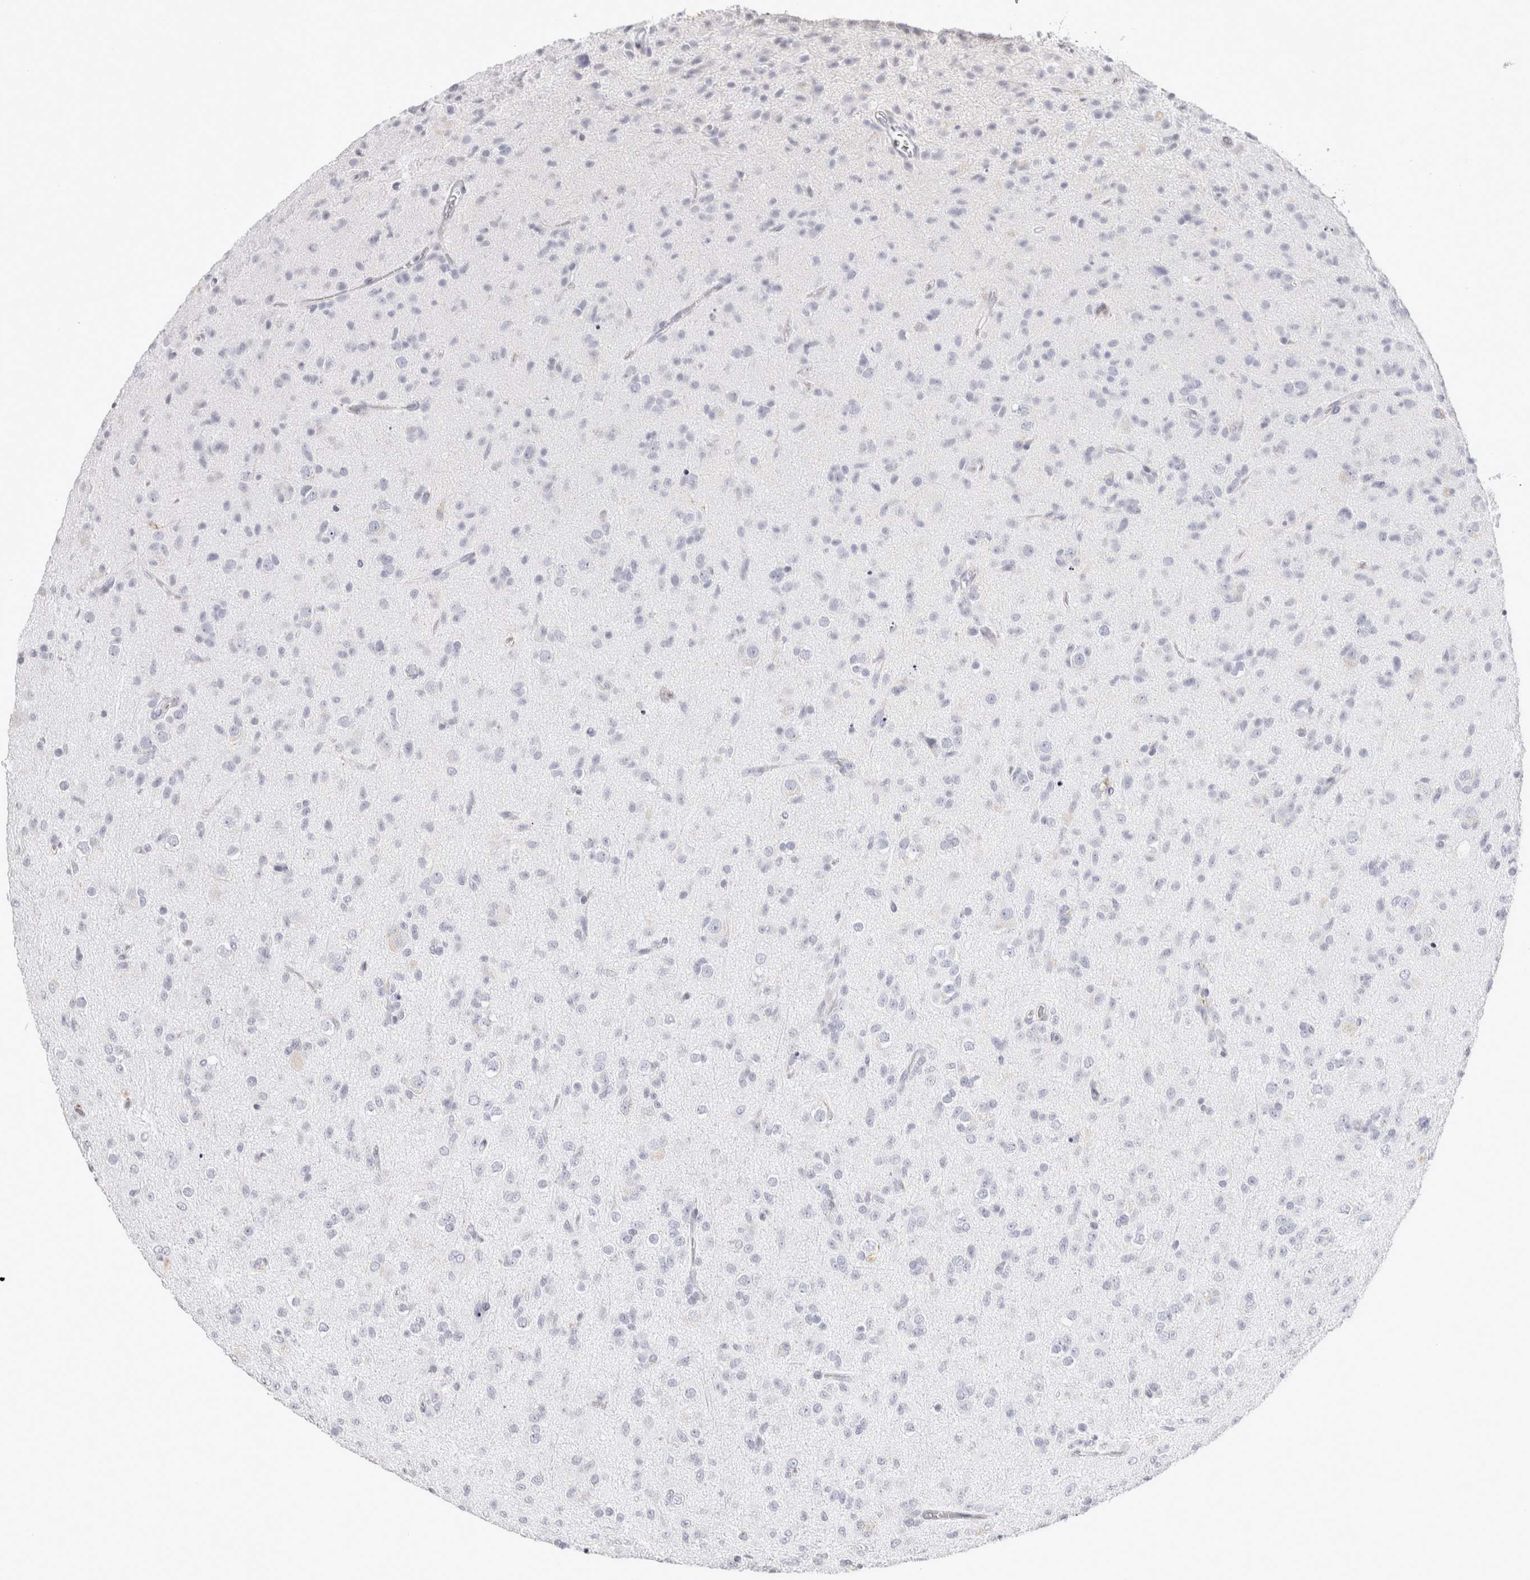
{"staining": {"intensity": "negative", "quantity": "none", "location": "none"}, "tissue": "glioma", "cell_type": "Tumor cells", "image_type": "cancer", "snomed": [{"axis": "morphology", "description": "Glioma, malignant, Low grade"}, {"axis": "topography", "description": "Brain"}], "caption": "Tumor cells show no significant protein staining in malignant glioma (low-grade).", "gene": "GARIN1A", "patient": {"sex": "male", "age": 65}}